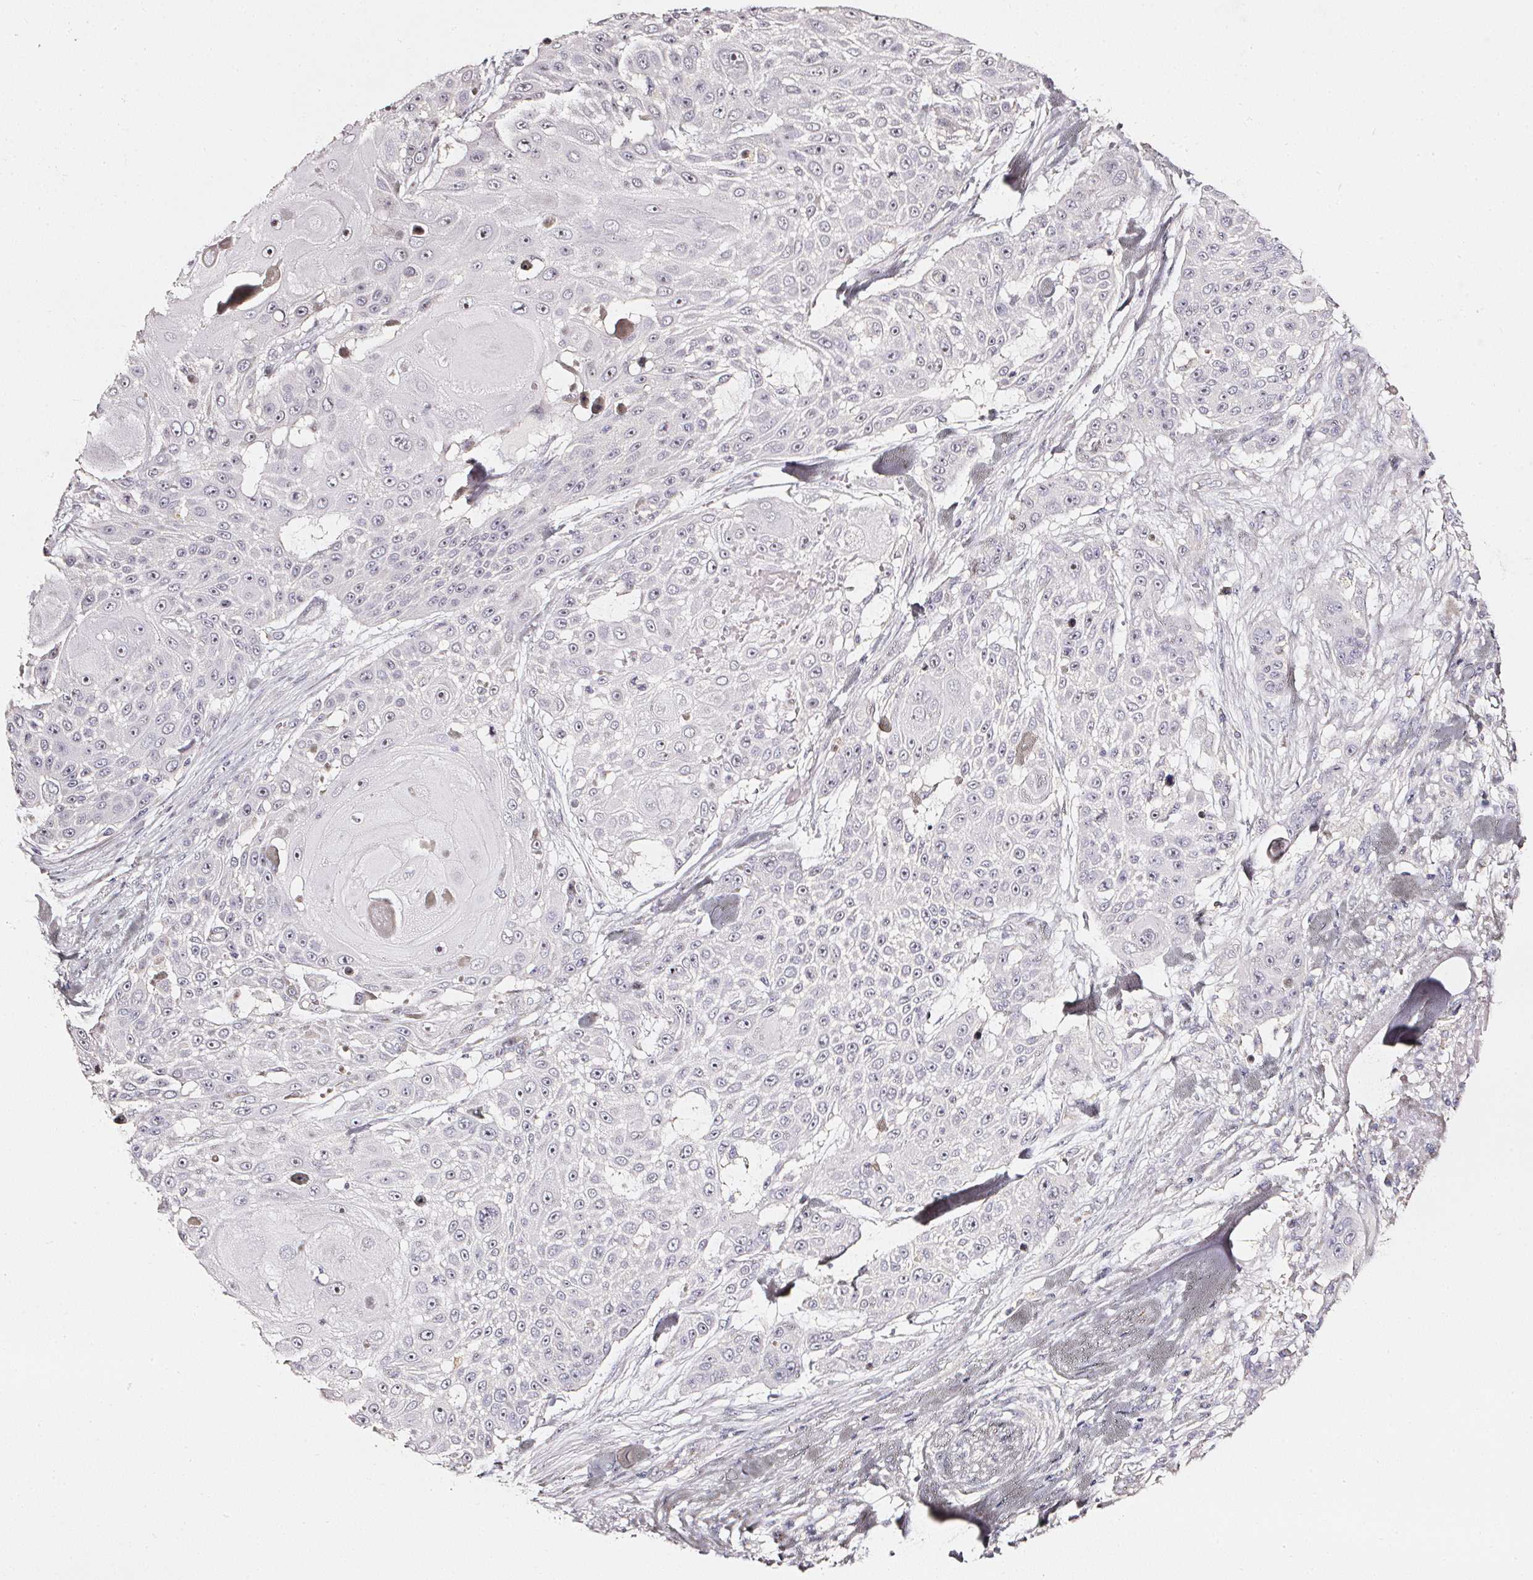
{"staining": {"intensity": "negative", "quantity": "none", "location": "none"}, "tissue": "skin cancer", "cell_type": "Tumor cells", "image_type": "cancer", "snomed": [{"axis": "morphology", "description": "Squamous cell carcinoma, NOS"}, {"axis": "topography", "description": "Skin"}], "caption": "A photomicrograph of human skin cancer (squamous cell carcinoma) is negative for staining in tumor cells. The staining is performed using DAB (3,3'-diaminobenzidine) brown chromogen with nuclei counter-stained in using hematoxylin.", "gene": "NTRK1", "patient": {"sex": "female", "age": 86}}